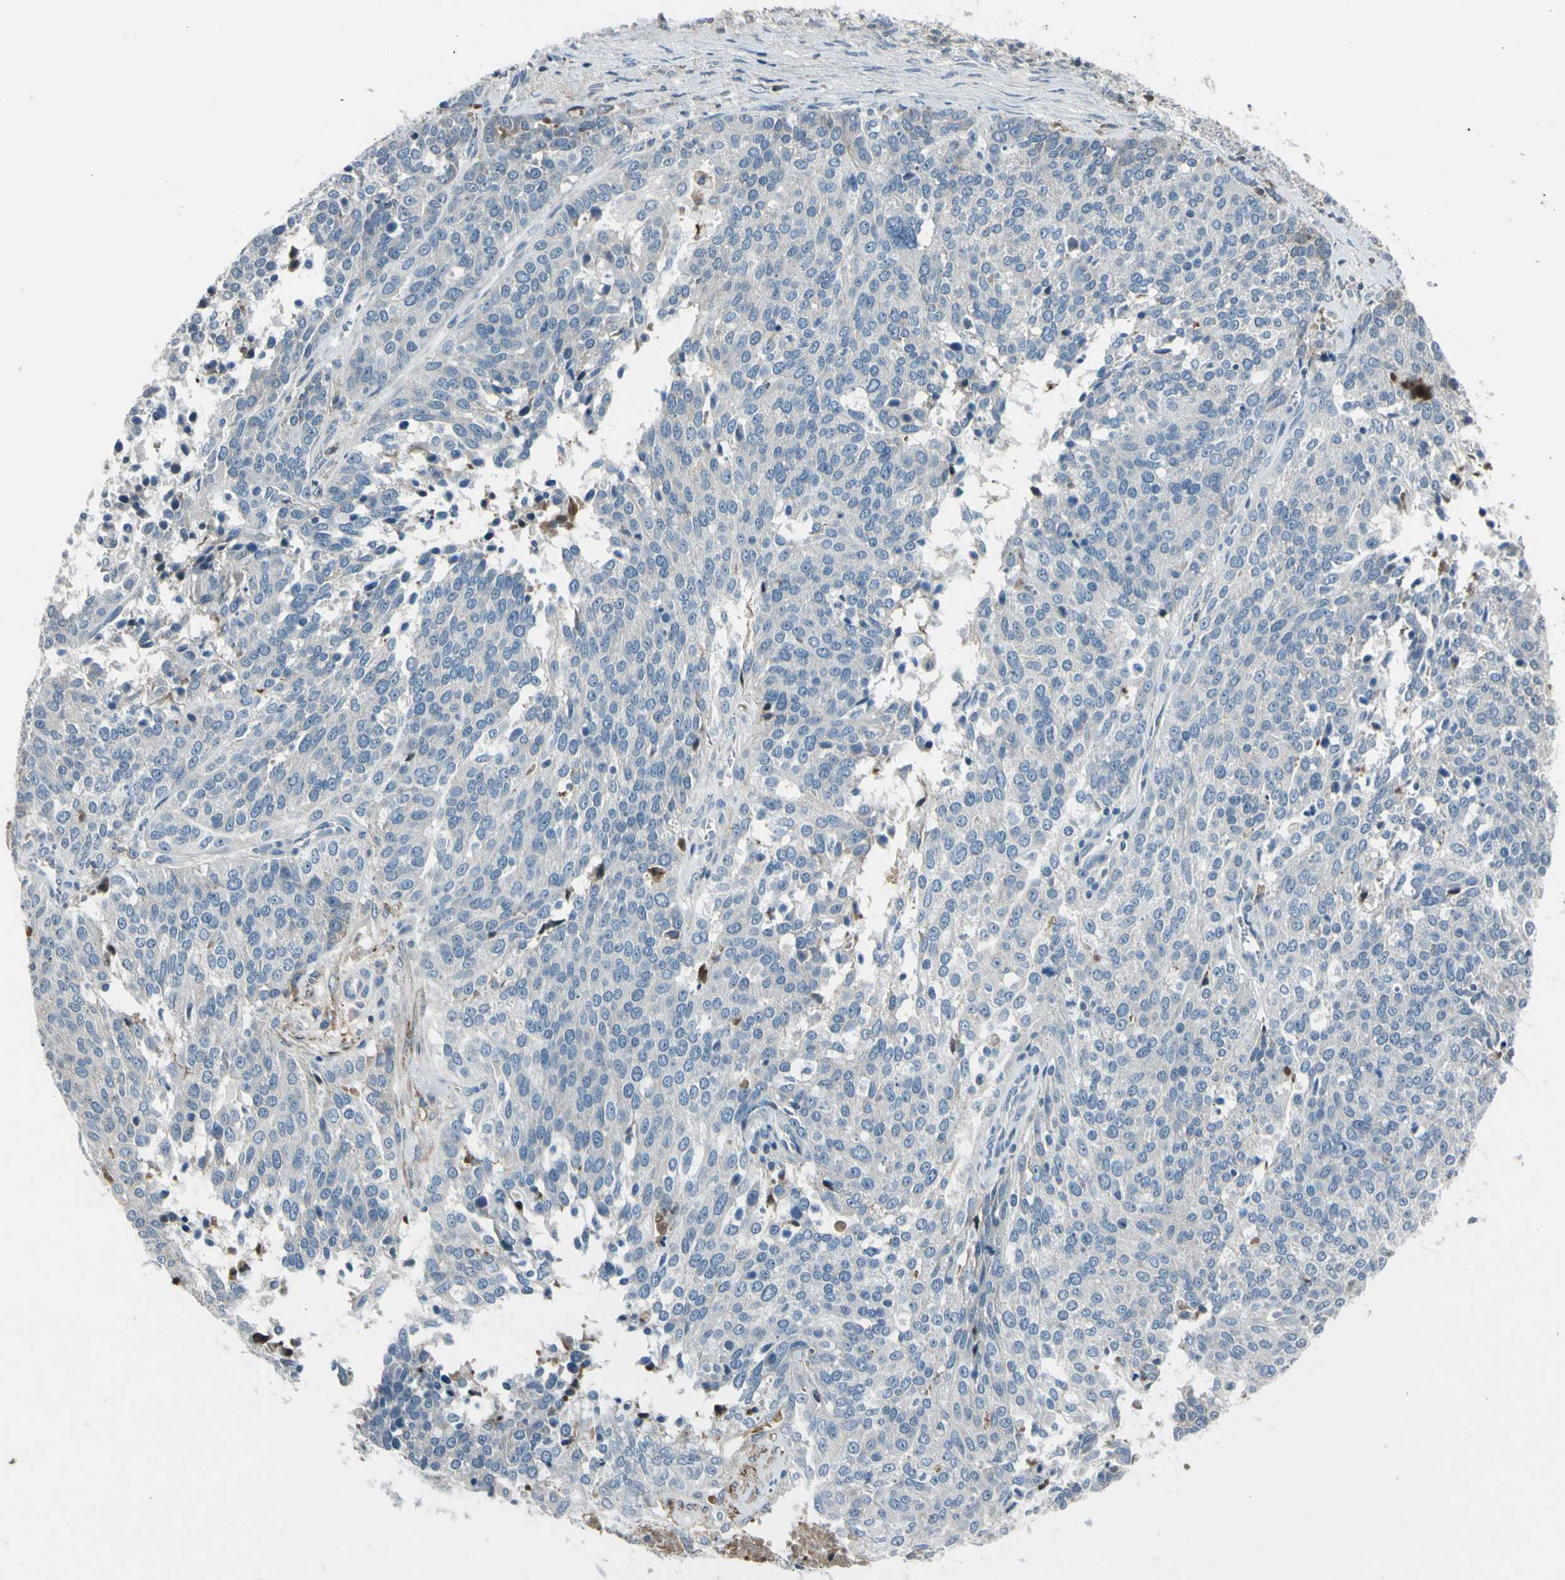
{"staining": {"intensity": "negative", "quantity": "none", "location": "none"}, "tissue": "ovarian cancer", "cell_type": "Tumor cells", "image_type": "cancer", "snomed": [{"axis": "morphology", "description": "Cystadenocarcinoma, serous, NOS"}, {"axis": "topography", "description": "Ovary"}], "caption": "Tumor cells show no significant protein staining in serous cystadenocarcinoma (ovarian).", "gene": "PDPN", "patient": {"sex": "female", "age": 44}}